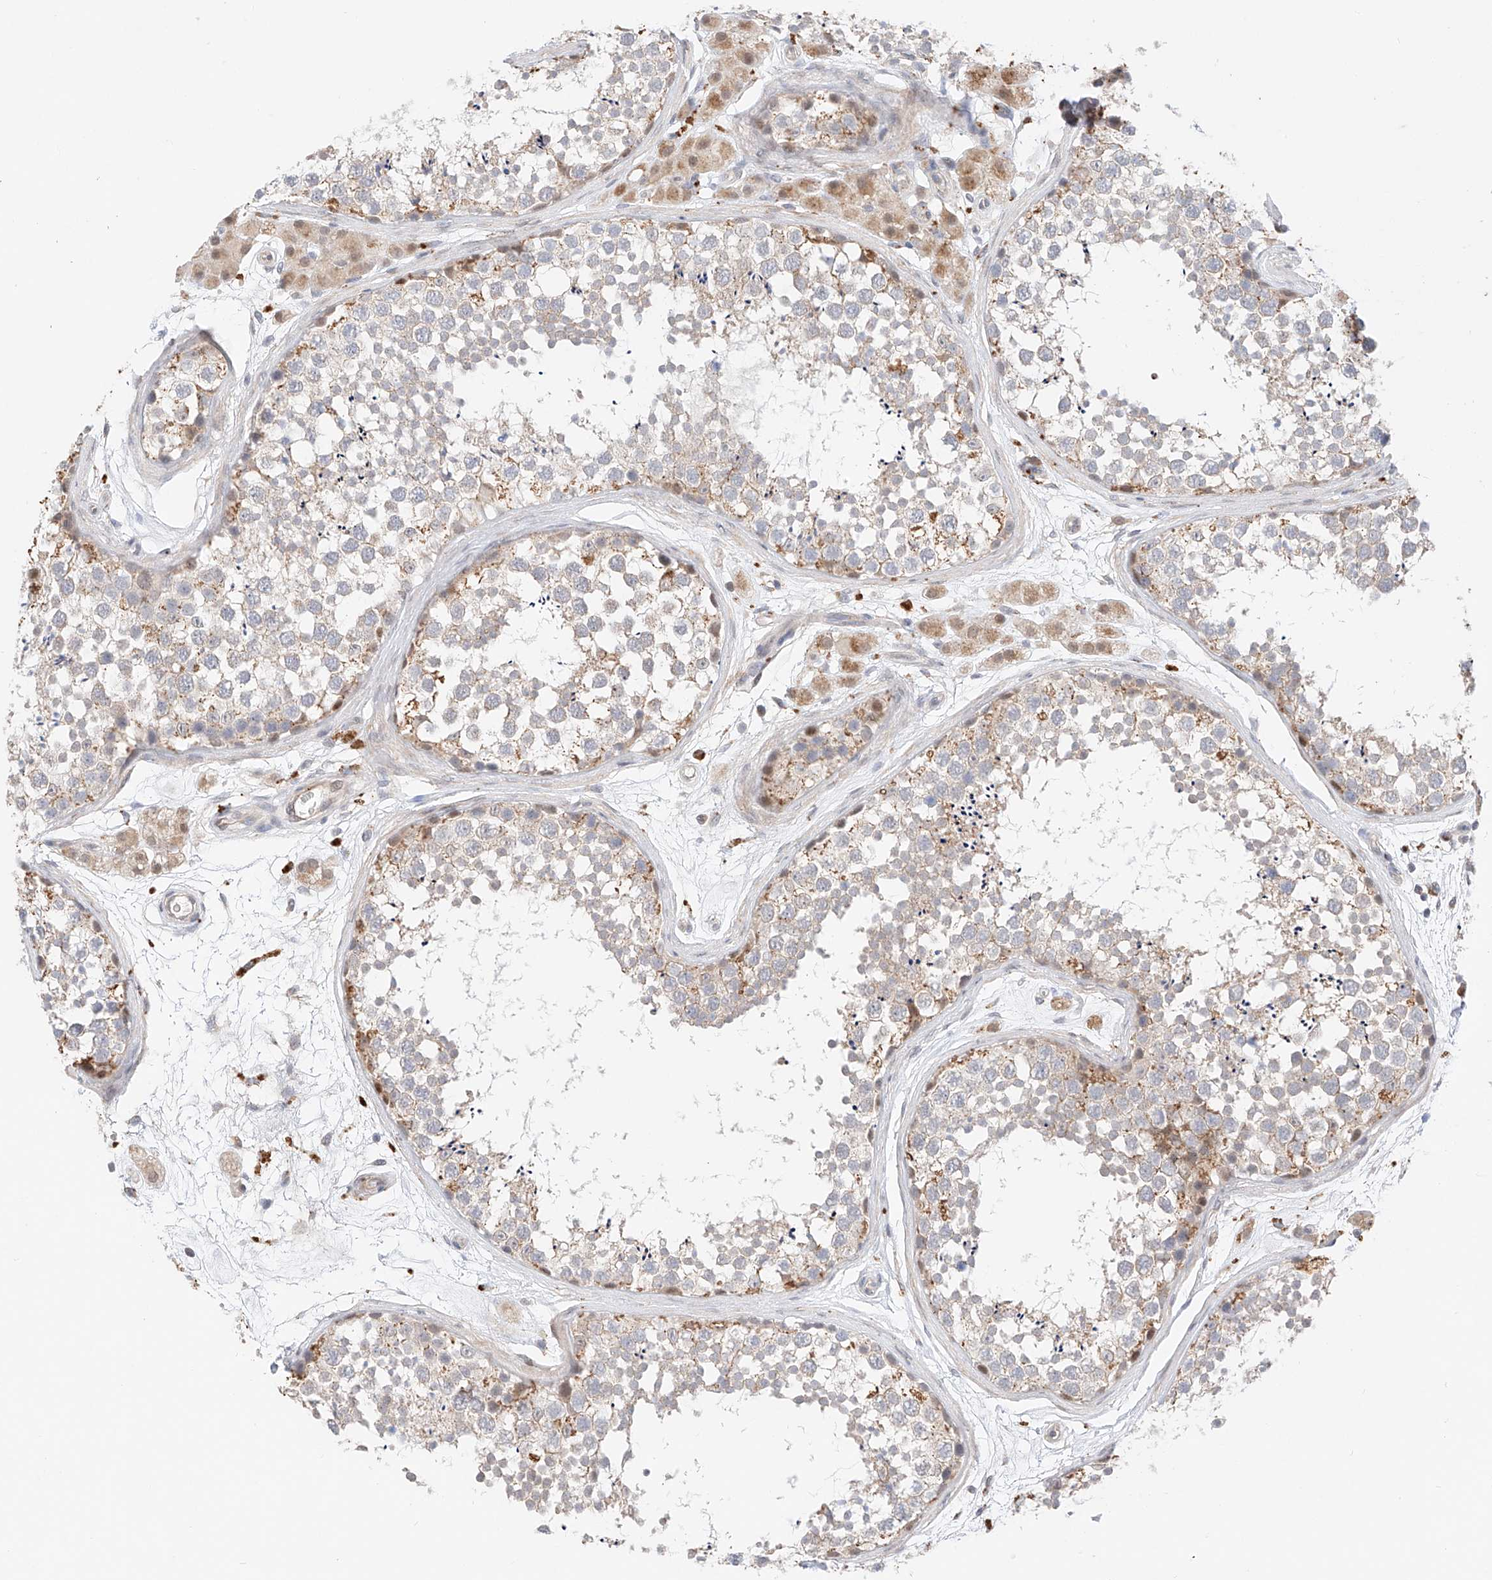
{"staining": {"intensity": "moderate", "quantity": "<25%", "location": "cytoplasmic/membranous"}, "tissue": "testis", "cell_type": "Cells in seminiferous ducts", "image_type": "normal", "snomed": [{"axis": "morphology", "description": "Normal tissue, NOS"}, {"axis": "topography", "description": "Testis"}], "caption": "This micrograph shows immunohistochemistry staining of unremarkable testis, with low moderate cytoplasmic/membranous staining in about <25% of cells in seminiferous ducts.", "gene": "GCNT1", "patient": {"sex": "male", "age": 56}}